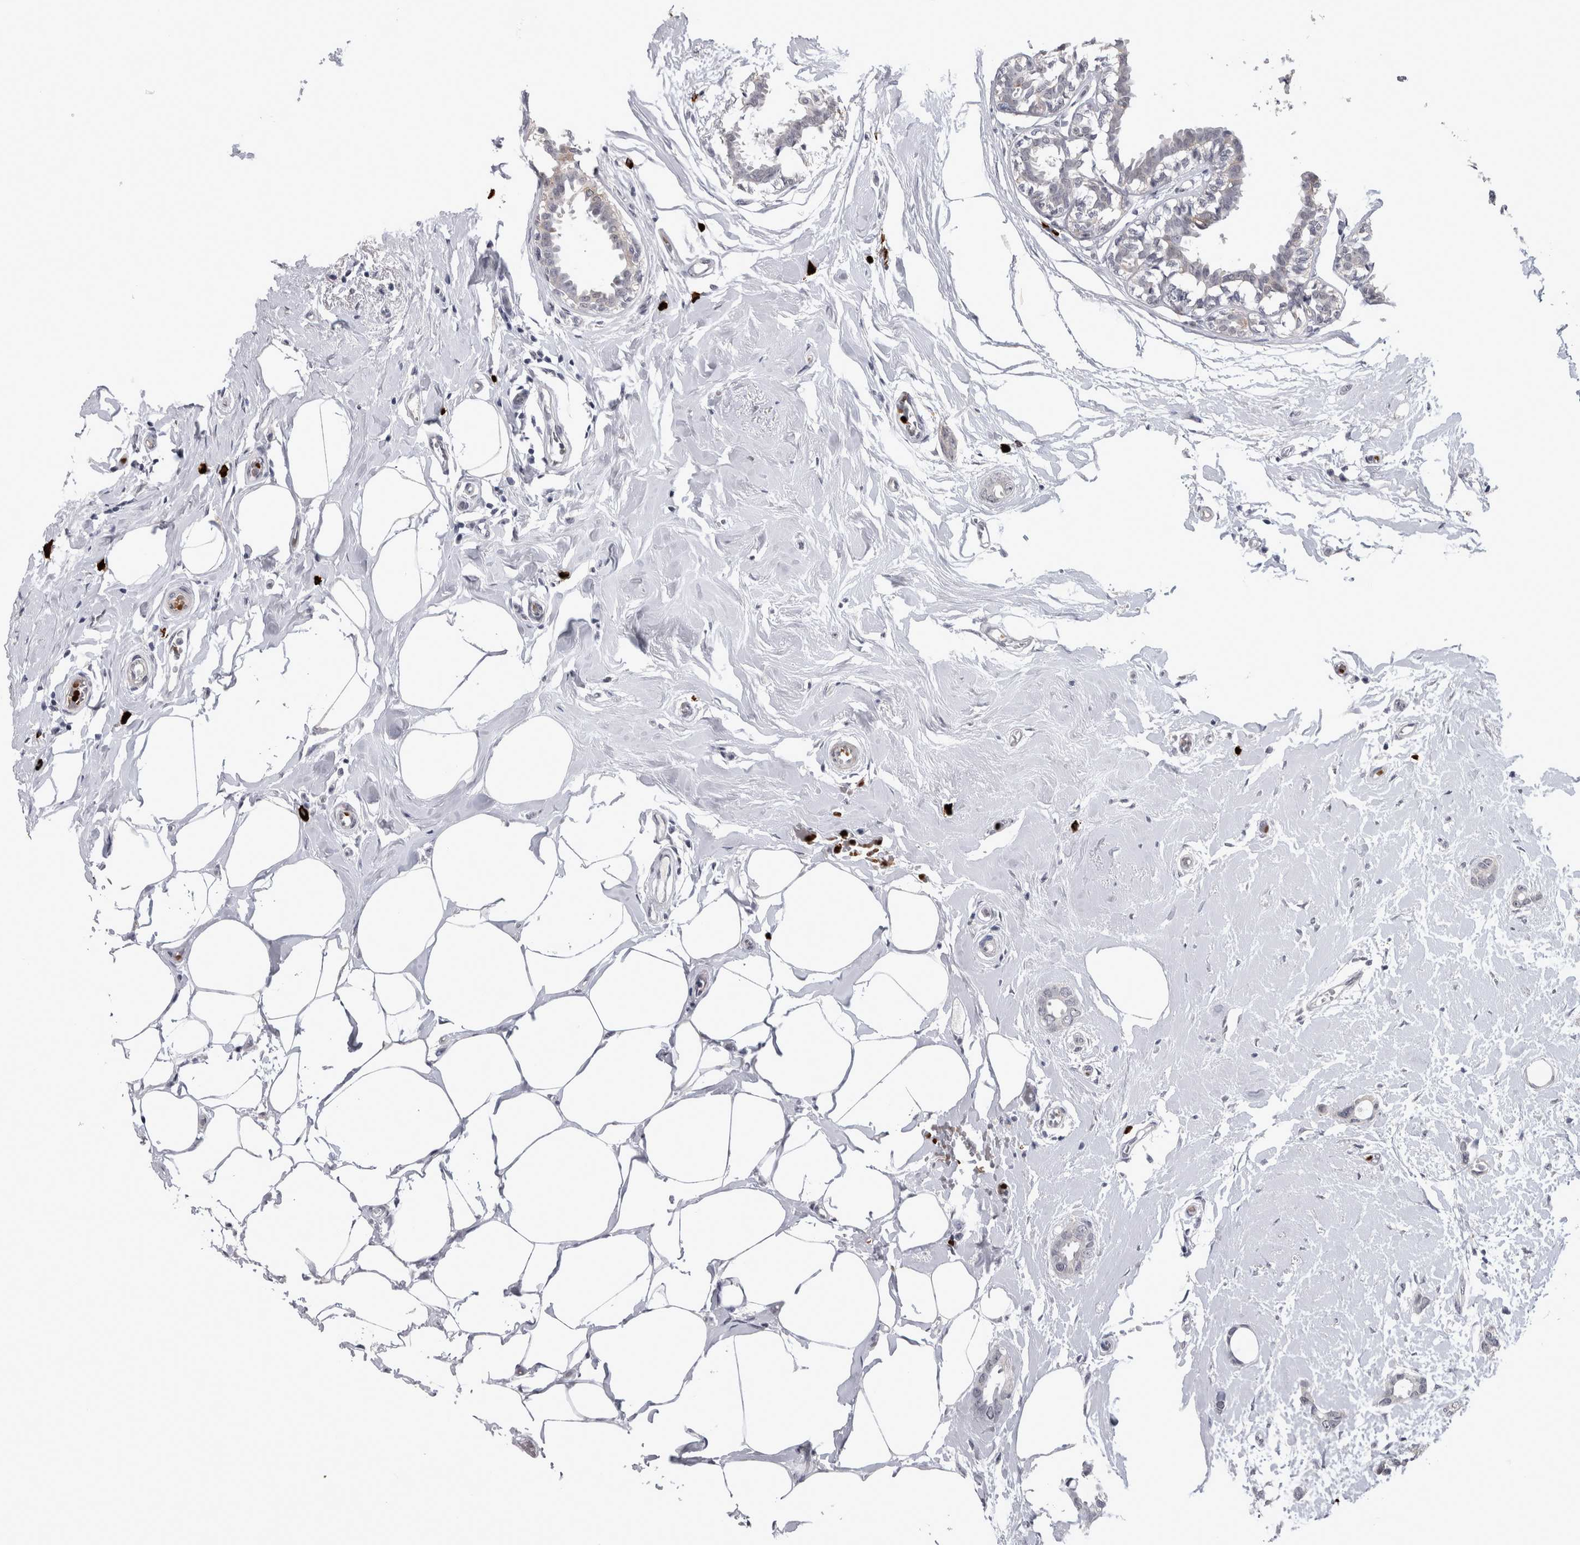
{"staining": {"intensity": "negative", "quantity": "none", "location": "none"}, "tissue": "breast cancer", "cell_type": "Tumor cells", "image_type": "cancer", "snomed": [{"axis": "morphology", "description": "Duct carcinoma"}, {"axis": "topography", "description": "Breast"}], "caption": "A photomicrograph of breast invasive ductal carcinoma stained for a protein demonstrates no brown staining in tumor cells.", "gene": "PEBP4", "patient": {"sex": "female", "age": 55}}